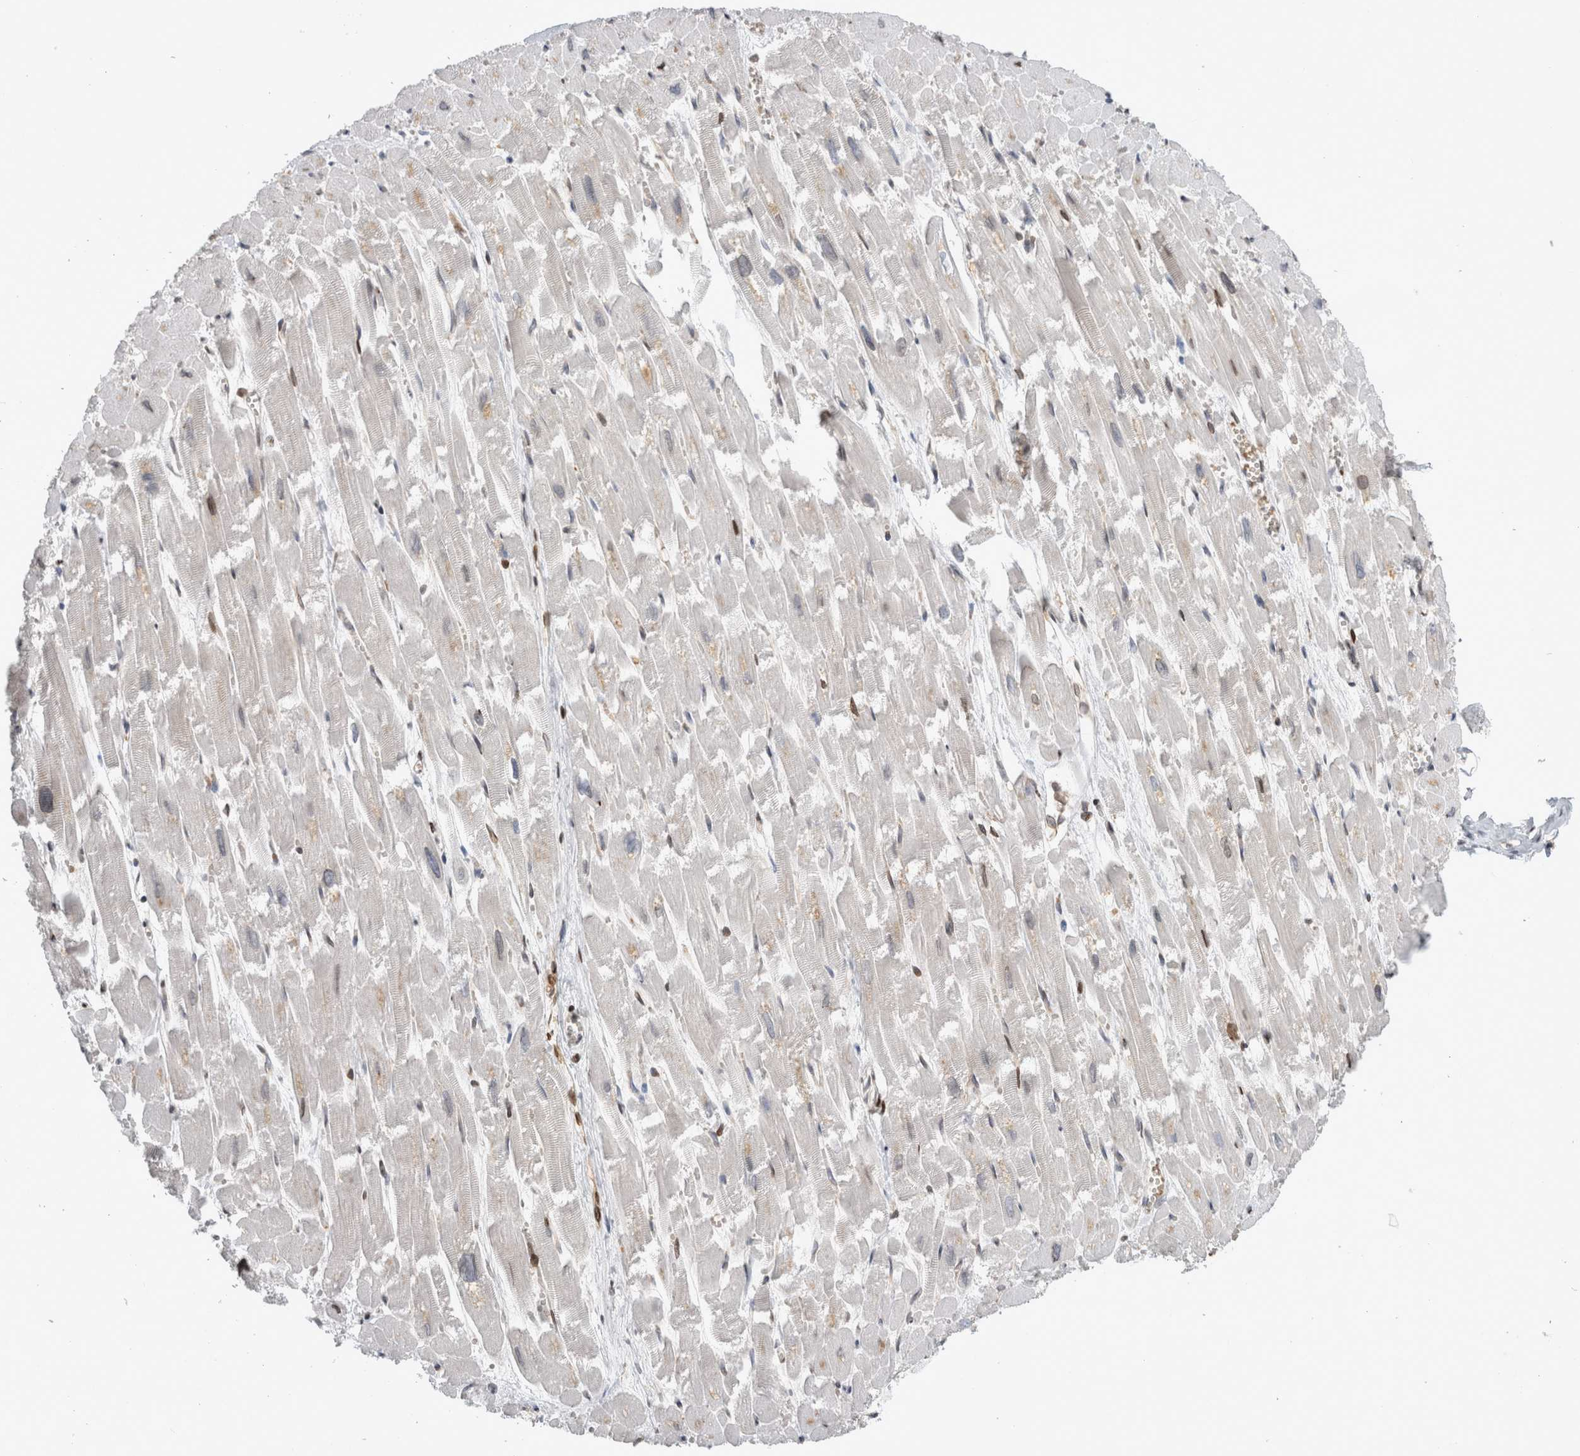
{"staining": {"intensity": "negative", "quantity": "none", "location": "none"}, "tissue": "heart muscle", "cell_type": "Cardiomyocytes", "image_type": "normal", "snomed": [{"axis": "morphology", "description": "Normal tissue, NOS"}, {"axis": "topography", "description": "Heart"}], "caption": "Histopathology image shows no significant protein positivity in cardiomyocytes of benign heart muscle.", "gene": "DMTN", "patient": {"sex": "male", "age": 54}}